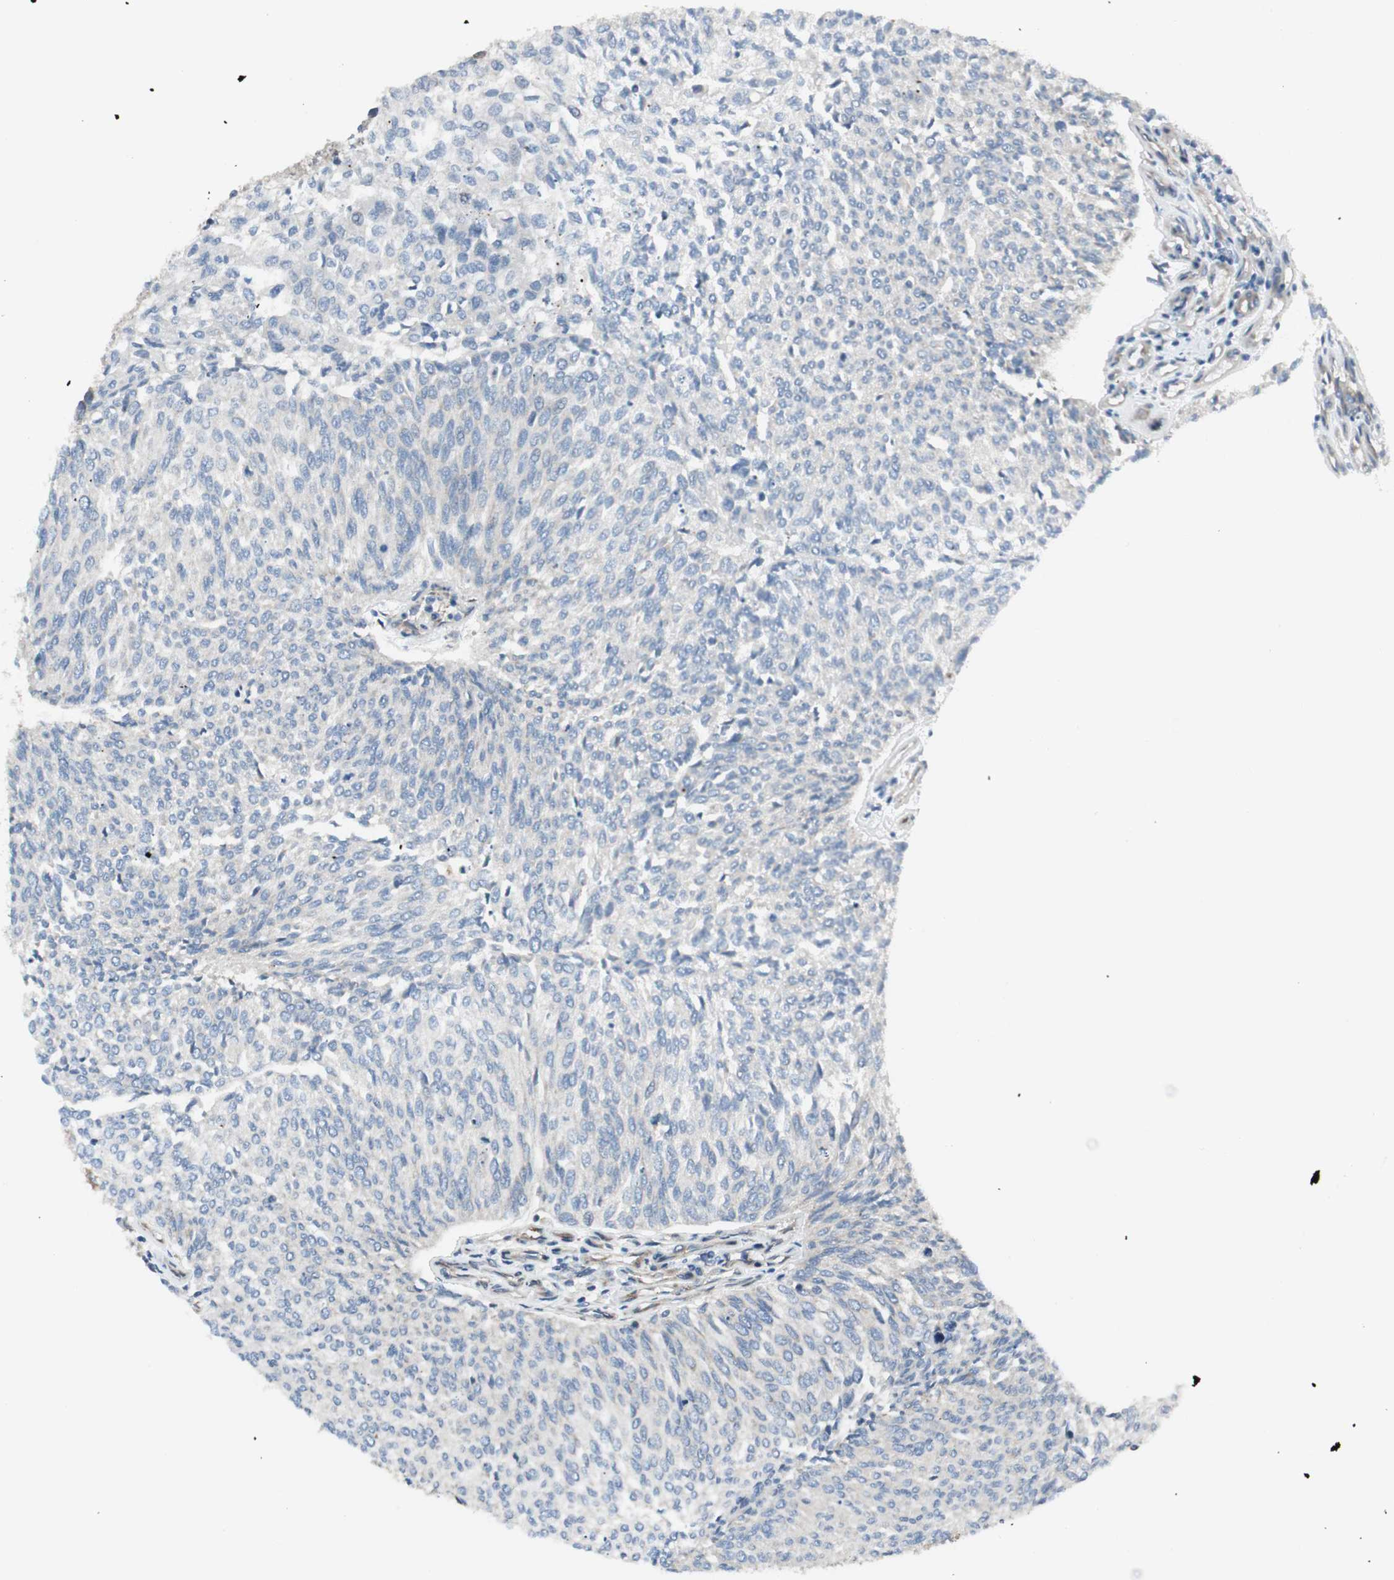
{"staining": {"intensity": "negative", "quantity": "none", "location": "none"}, "tissue": "urothelial cancer", "cell_type": "Tumor cells", "image_type": "cancer", "snomed": [{"axis": "morphology", "description": "Urothelial carcinoma, Low grade"}, {"axis": "topography", "description": "Urinary bladder"}], "caption": "A histopathology image of low-grade urothelial carcinoma stained for a protein reveals no brown staining in tumor cells.", "gene": "PRKG1", "patient": {"sex": "female", "age": 79}}